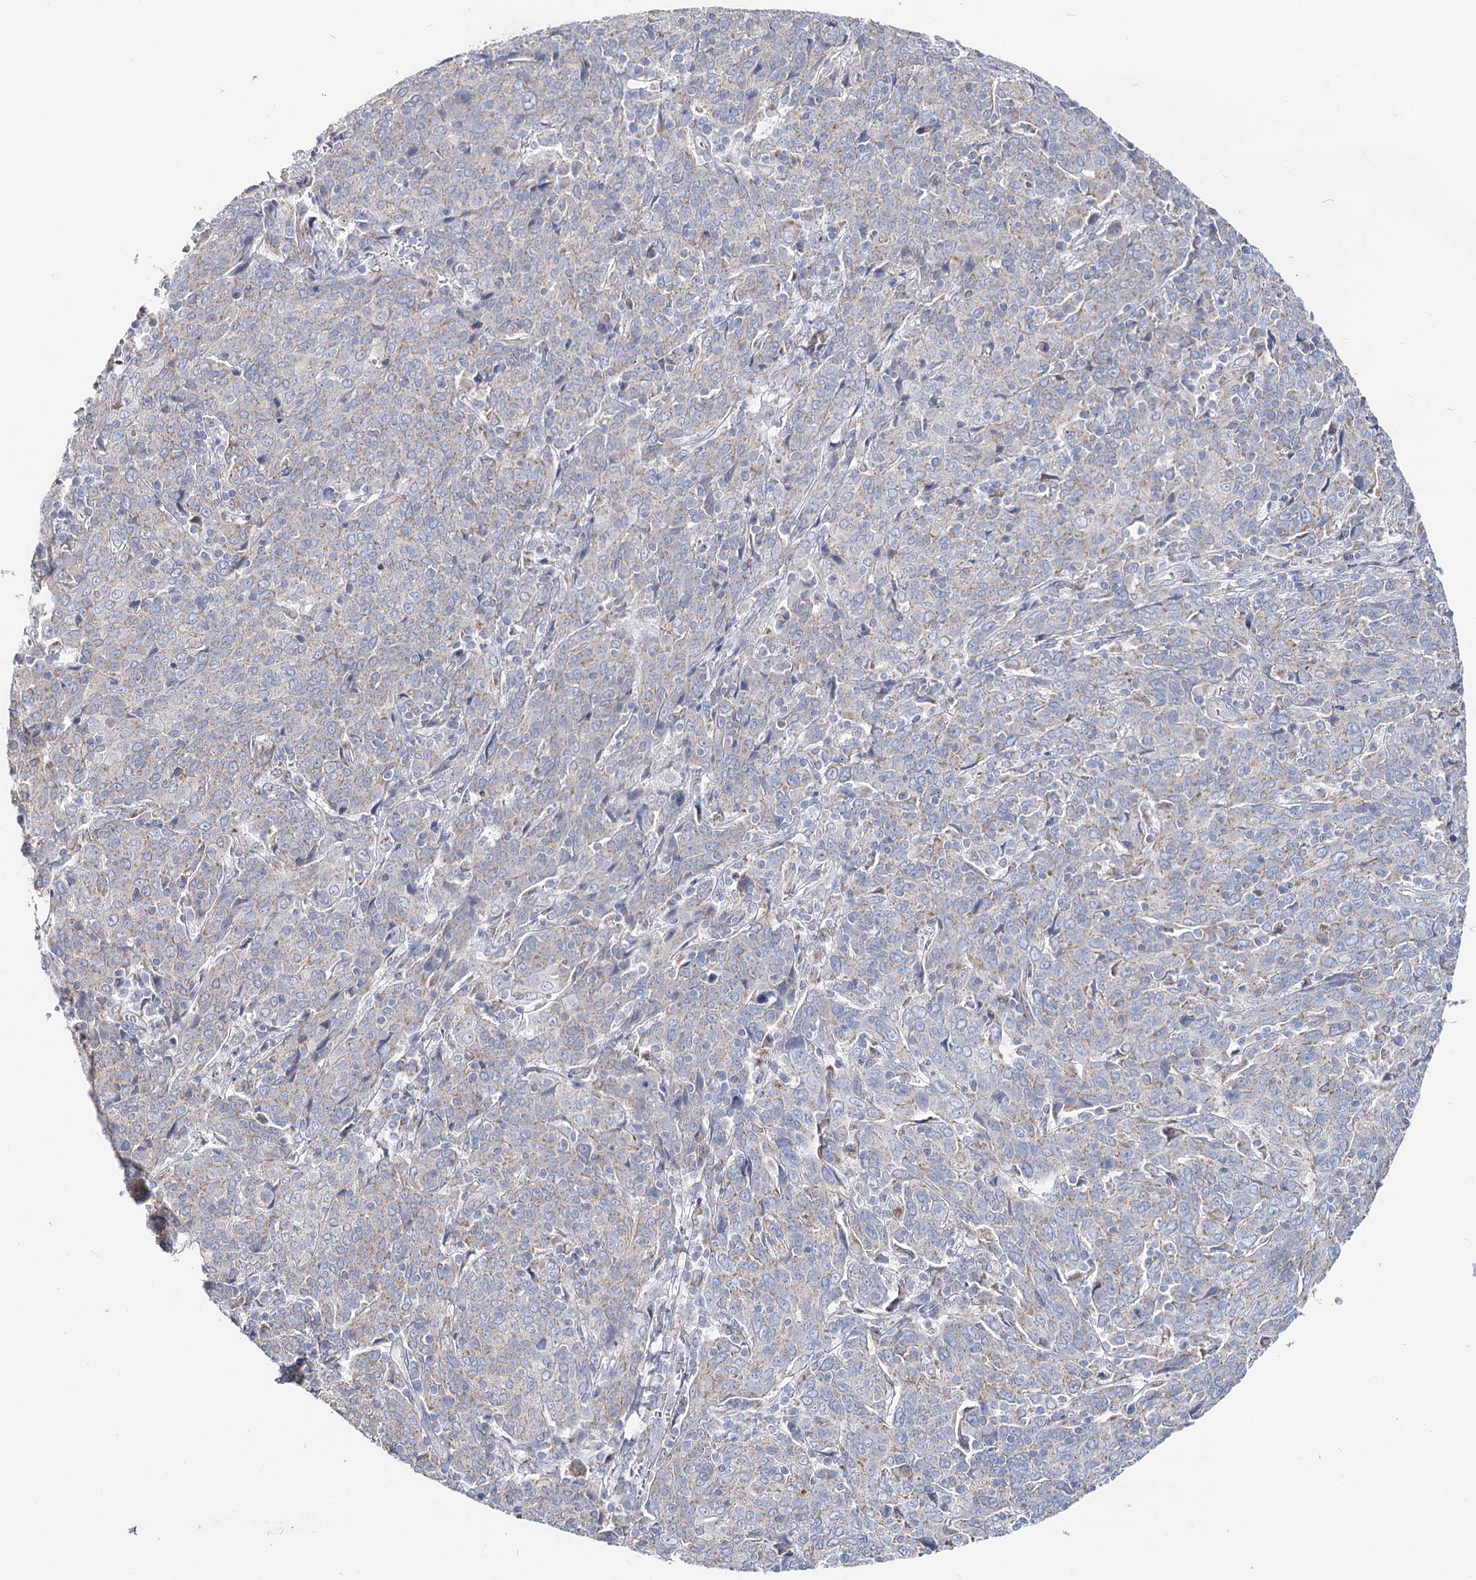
{"staining": {"intensity": "negative", "quantity": "none", "location": "none"}, "tissue": "cervical cancer", "cell_type": "Tumor cells", "image_type": "cancer", "snomed": [{"axis": "morphology", "description": "Squamous cell carcinoma, NOS"}, {"axis": "topography", "description": "Cervix"}], "caption": "The IHC photomicrograph has no significant positivity in tumor cells of cervical squamous cell carcinoma tissue.", "gene": "MCCC2", "patient": {"sex": "female", "age": 67}}